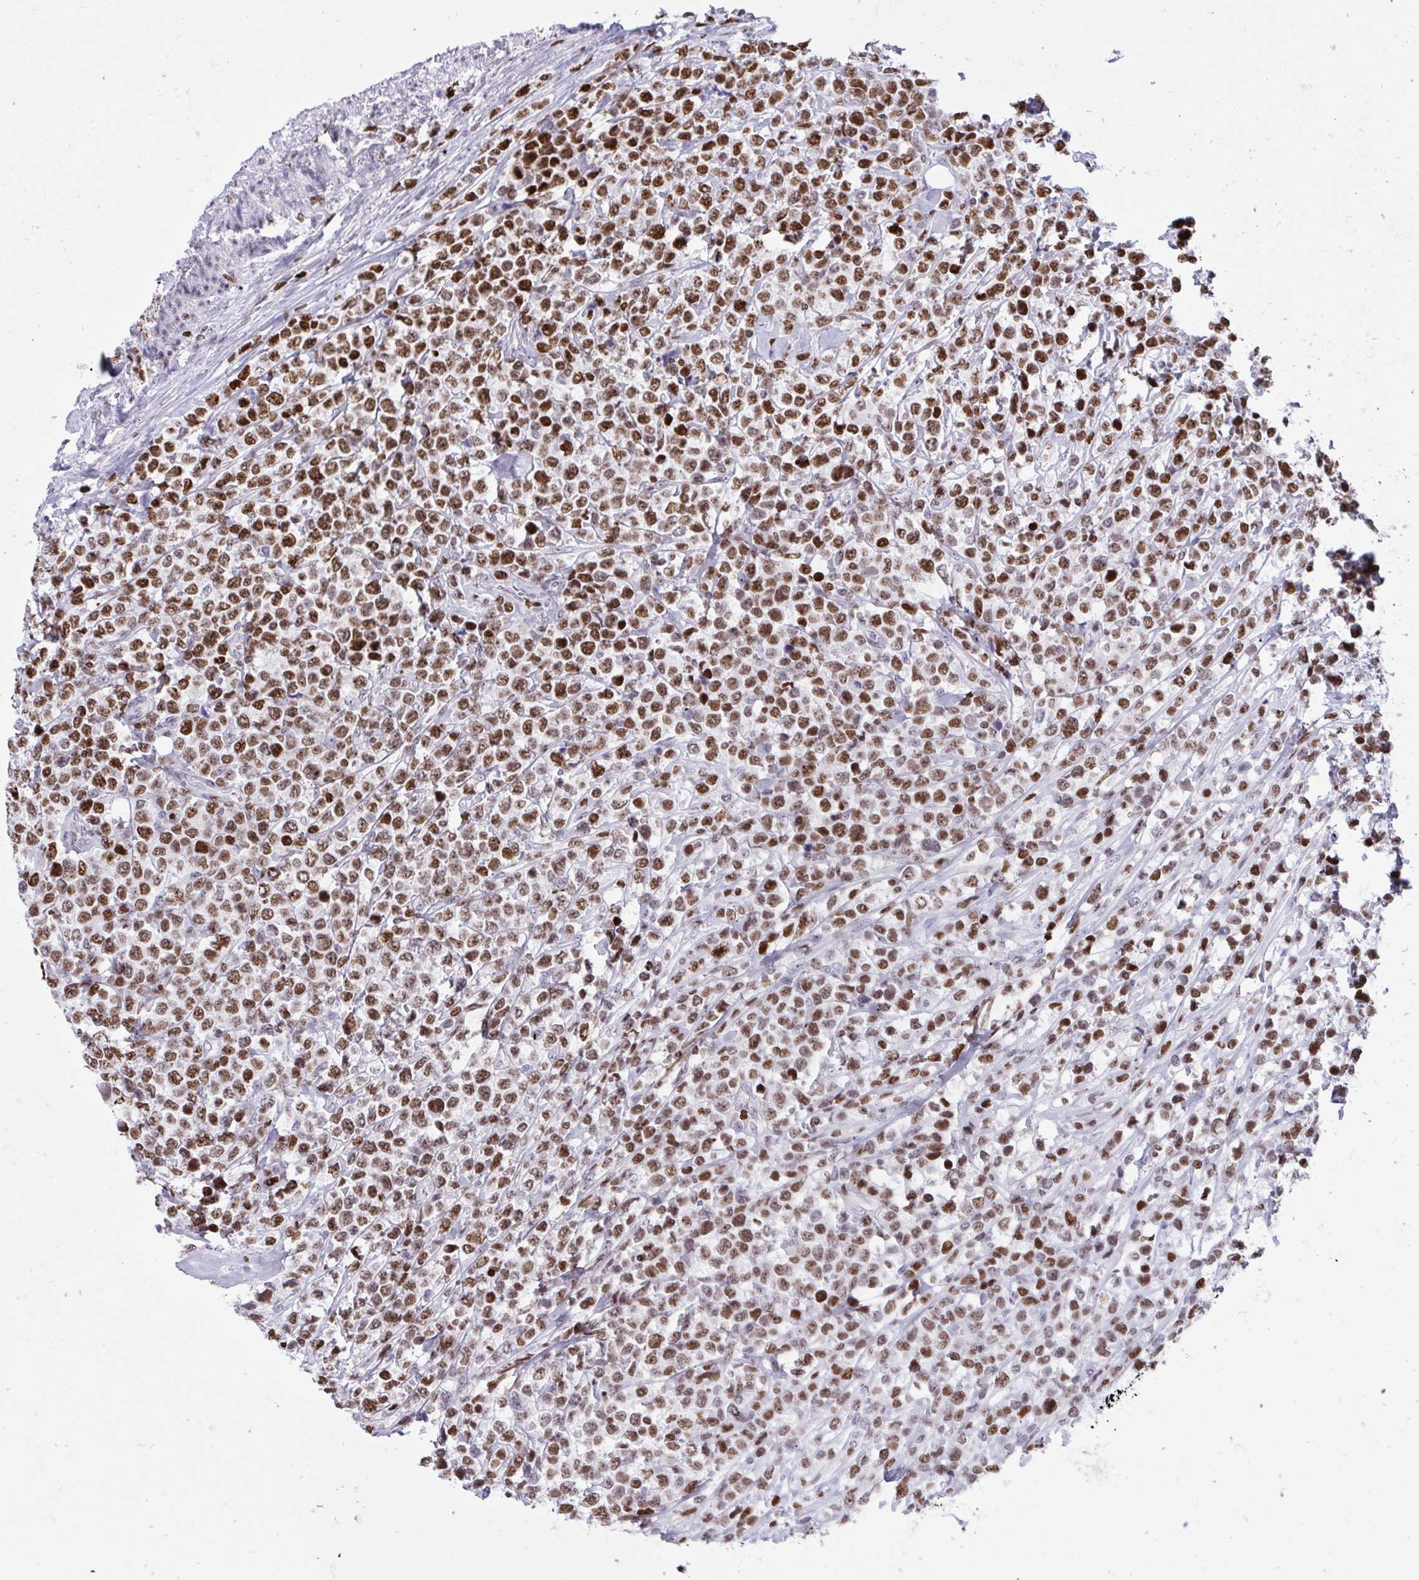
{"staining": {"intensity": "moderate", "quantity": ">75%", "location": "nuclear"}, "tissue": "lymphoma", "cell_type": "Tumor cells", "image_type": "cancer", "snomed": [{"axis": "morphology", "description": "Malignant lymphoma, non-Hodgkin's type, High grade"}, {"axis": "topography", "description": "Soft tissue"}], "caption": "The image shows immunohistochemical staining of lymphoma. There is moderate nuclear staining is present in about >75% of tumor cells. Immunohistochemistry (ihc) stains the protein in brown and the nuclei are stained blue.", "gene": "HMGB2", "patient": {"sex": "female", "age": 56}}